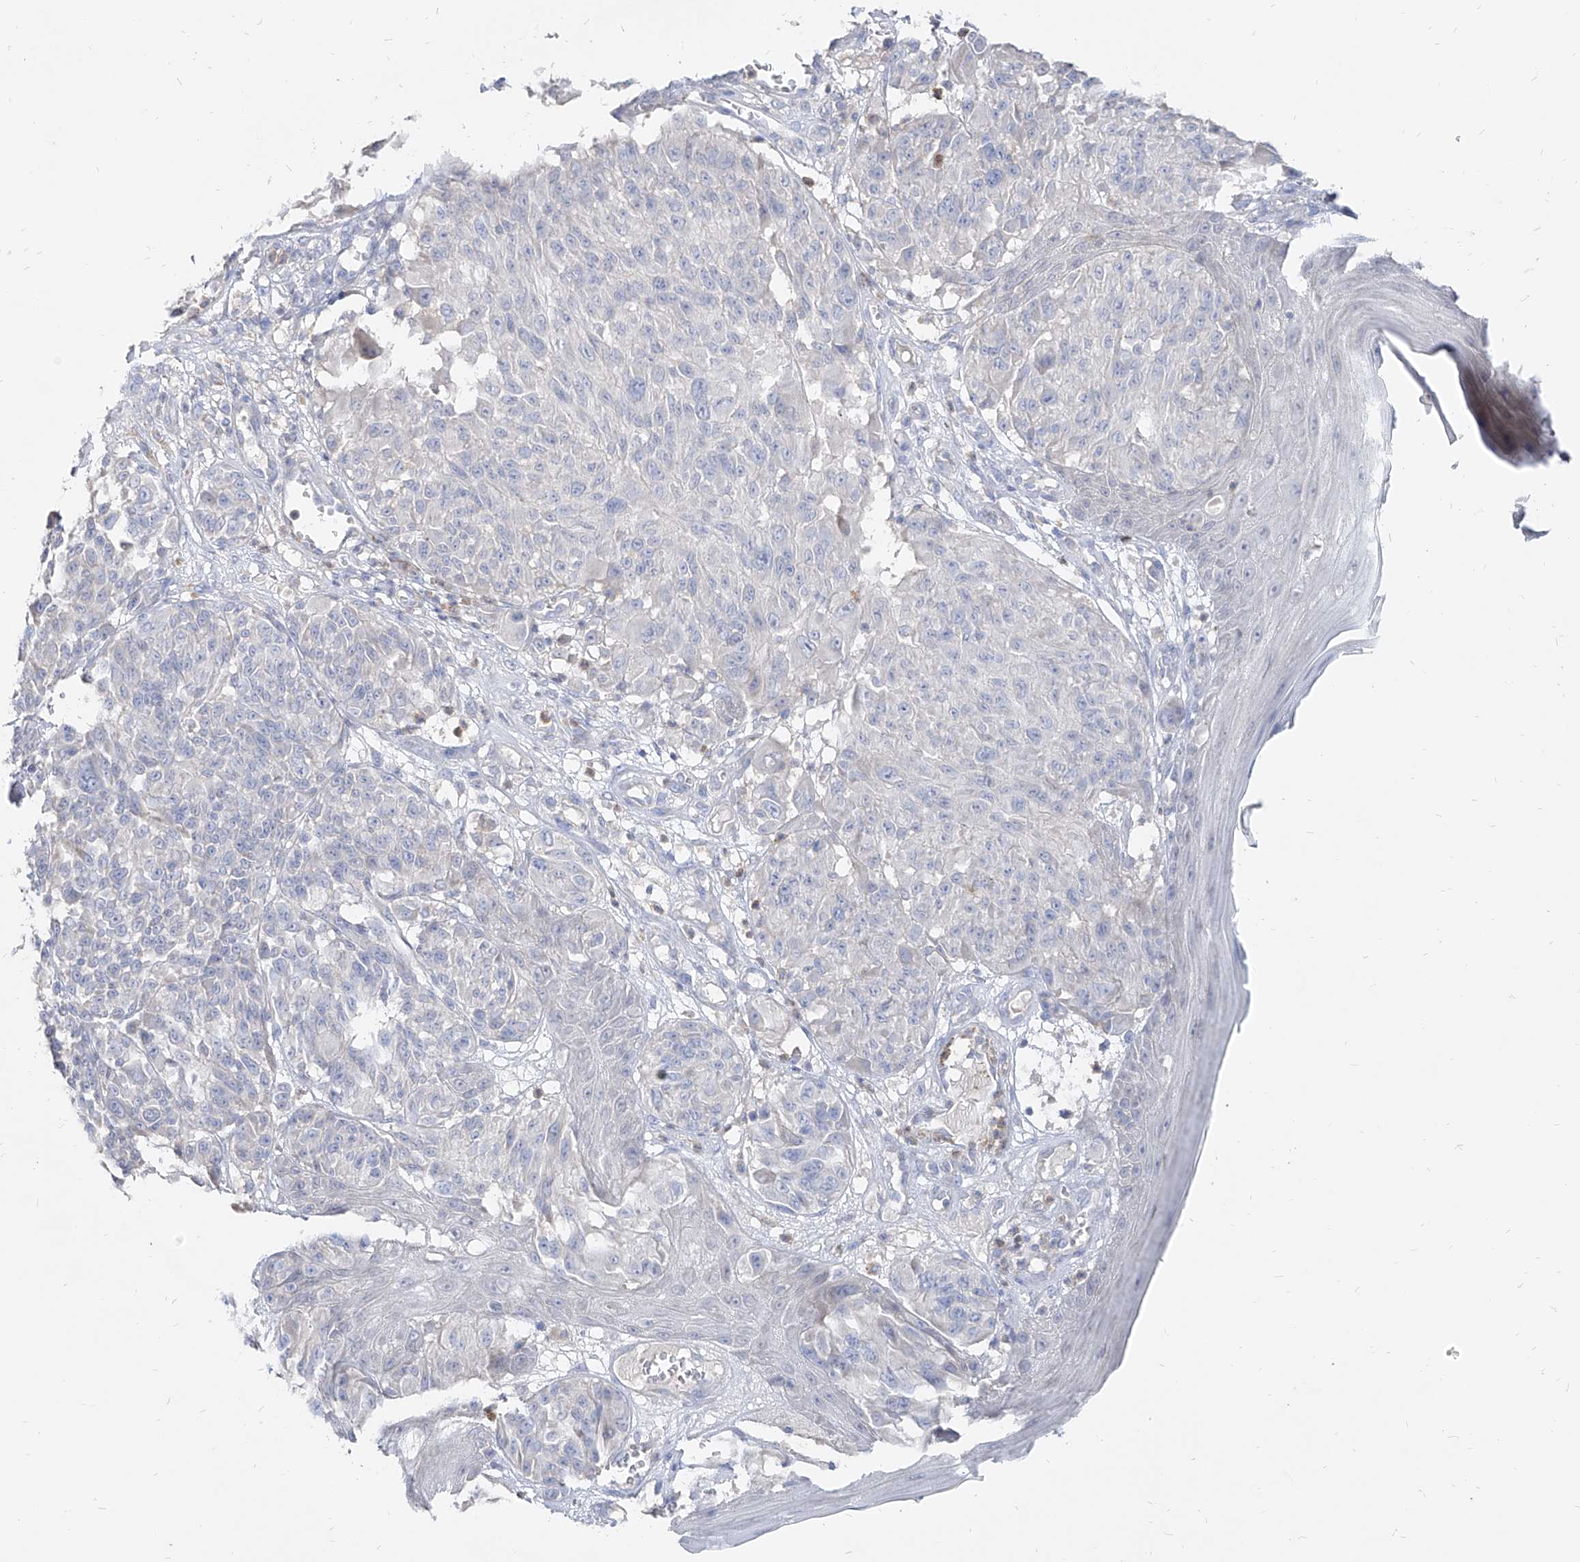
{"staining": {"intensity": "negative", "quantity": "none", "location": "none"}, "tissue": "melanoma", "cell_type": "Tumor cells", "image_type": "cancer", "snomed": [{"axis": "morphology", "description": "Malignant melanoma, NOS"}, {"axis": "topography", "description": "Skin"}], "caption": "Human melanoma stained for a protein using IHC demonstrates no expression in tumor cells.", "gene": "RBFOX3", "patient": {"sex": "male", "age": 83}}